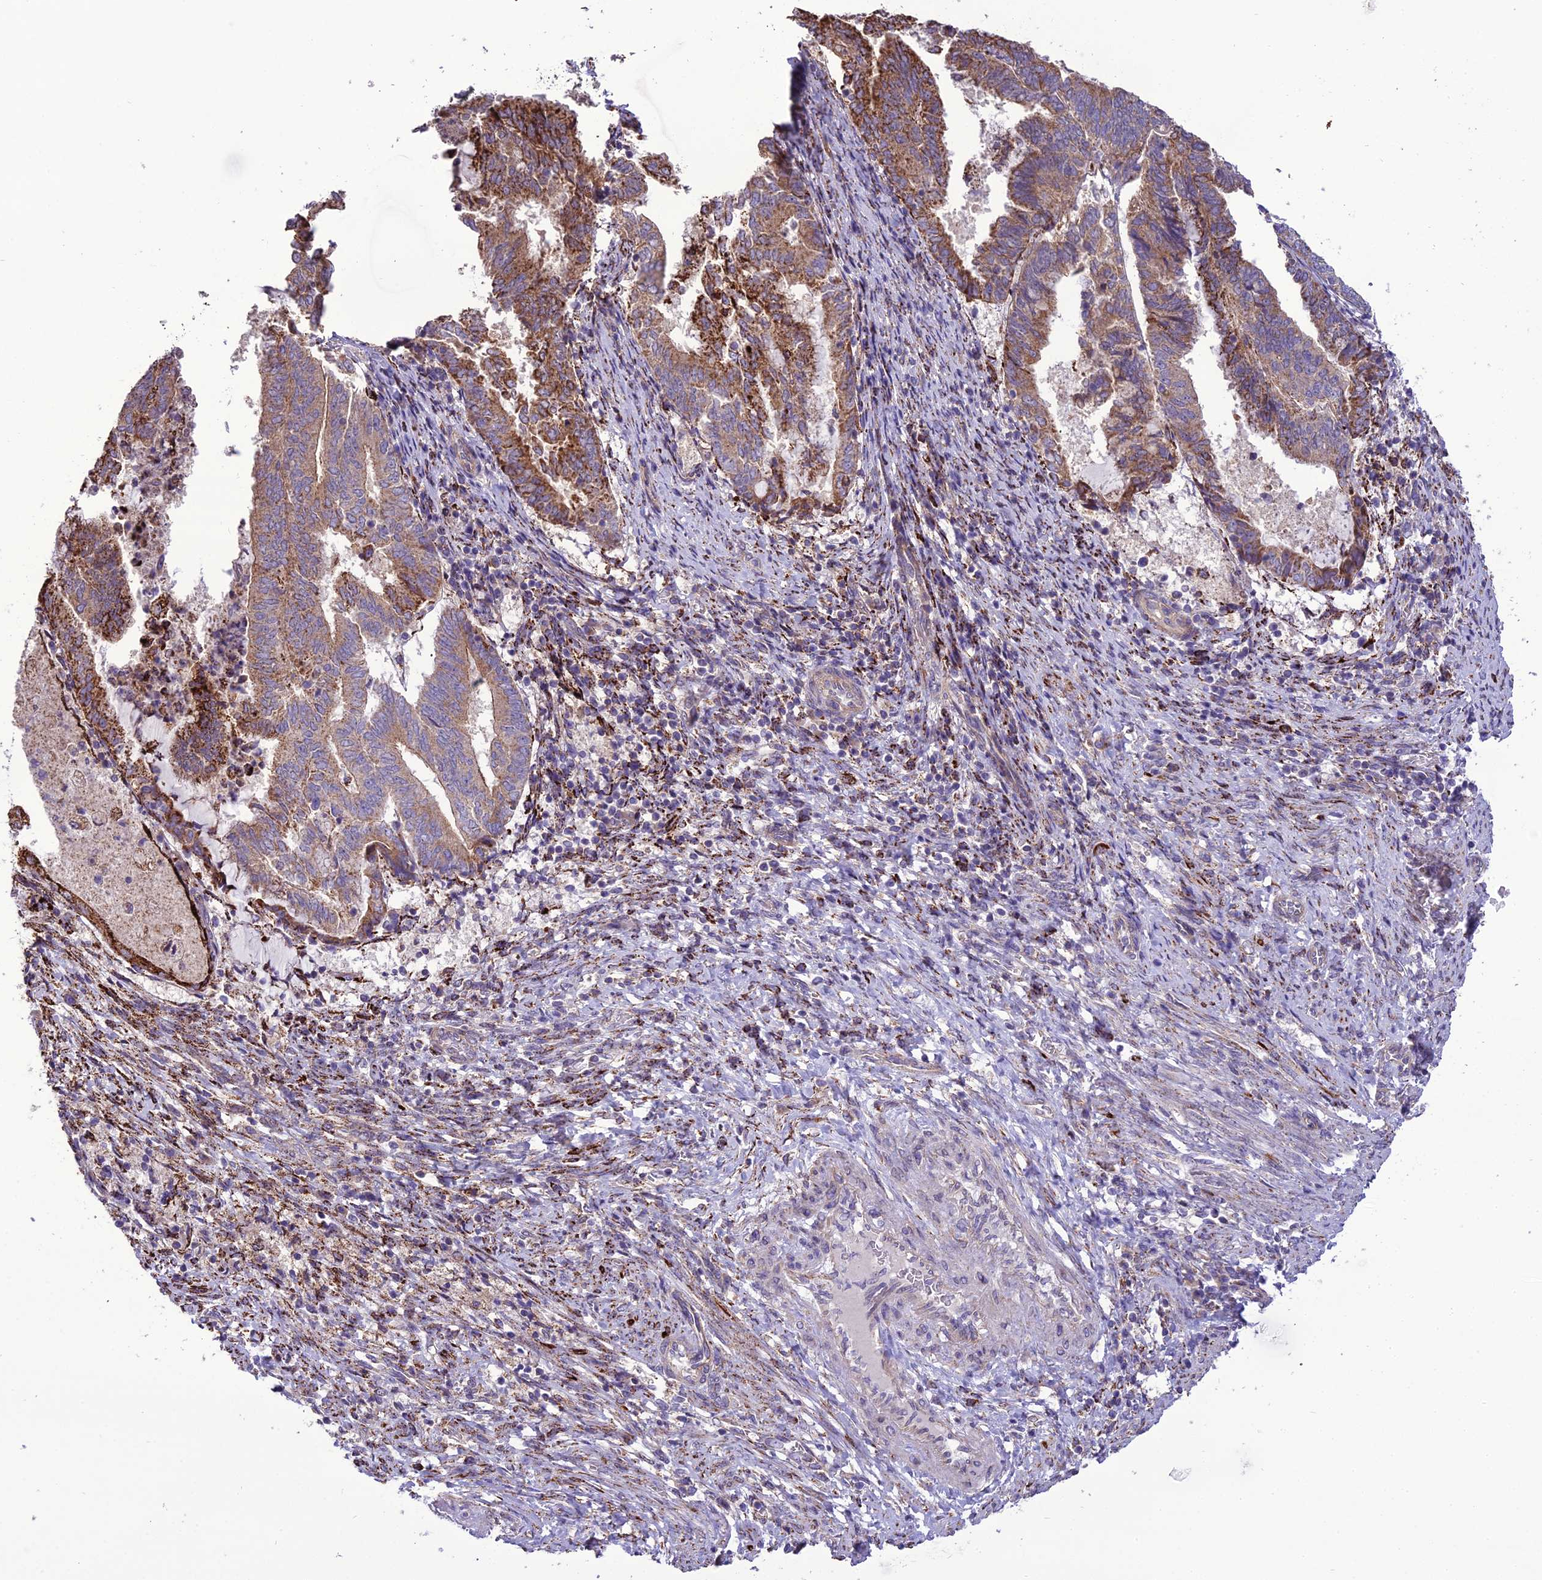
{"staining": {"intensity": "moderate", "quantity": ">75%", "location": "cytoplasmic/membranous"}, "tissue": "endometrial cancer", "cell_type": "Tumor cells", "image_type": "cancer", "snomed": [{"axis": "morphology", "description": "Adenocarcinoma, NOS"}, {"axis": "topography", "description": "Endometrium"}], "caption": "Brown immunohistochemical staining in adenocarcinoma (endometrial) displays moderate cytoplasmic/membranous positivity in approximately >75% of tumor cells. (DAB (3,3'-diaminobenzidine) IHC, brown staining for protein, blue staining for nuclei).", "gene": "TBC1D24", "patient": {"sex": "female", "age": 80}}